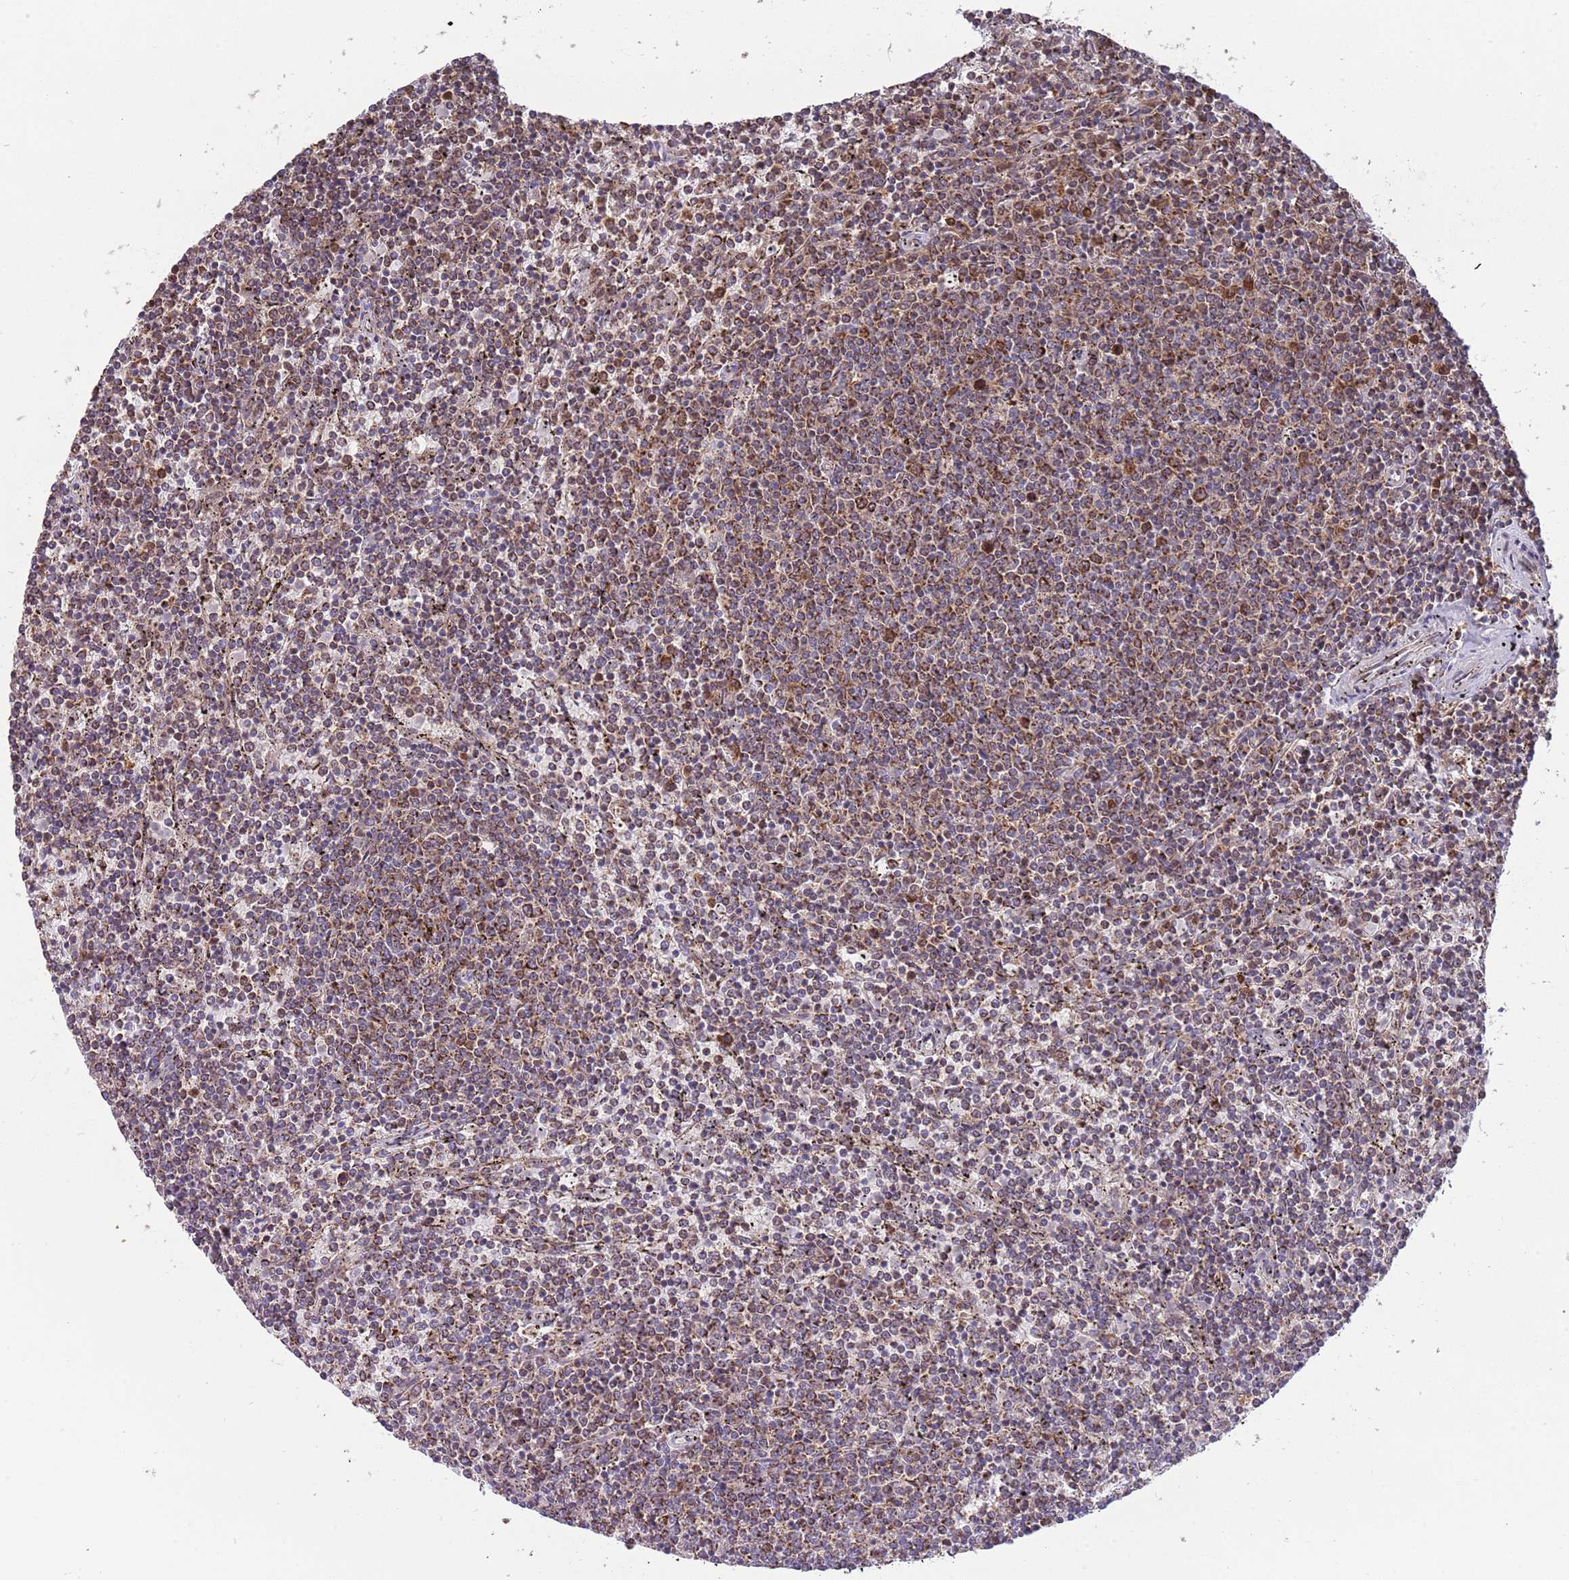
{"staining": {"intensity": "moderate", "quantity": ">75%", "location": "cytoplasmic/membranous"}, "tissue": "lymphoma", "cell_type": "Tumor cells", "image_type": "cancer", "snomed": [{"axis": "morphology", "description": "Malignant lymphoma, non-Hodgkin's type, Low grade"}, {"axis": "topography", "description": "Spleen"}], "caption": "Tumor cells show moderate cytoplasmic/membranous expression in approximately >75% of cells in malignant lymphoma, non-Hodgkin's type (low-grade). Using DAB (3,3'-diaminobenzidine) (brown) and hematoxylin (blue) stains, captured at high magnification using brightfield microscopy.", "gene": "VPS16", "patient": {"sex": "female", "age": 50}}